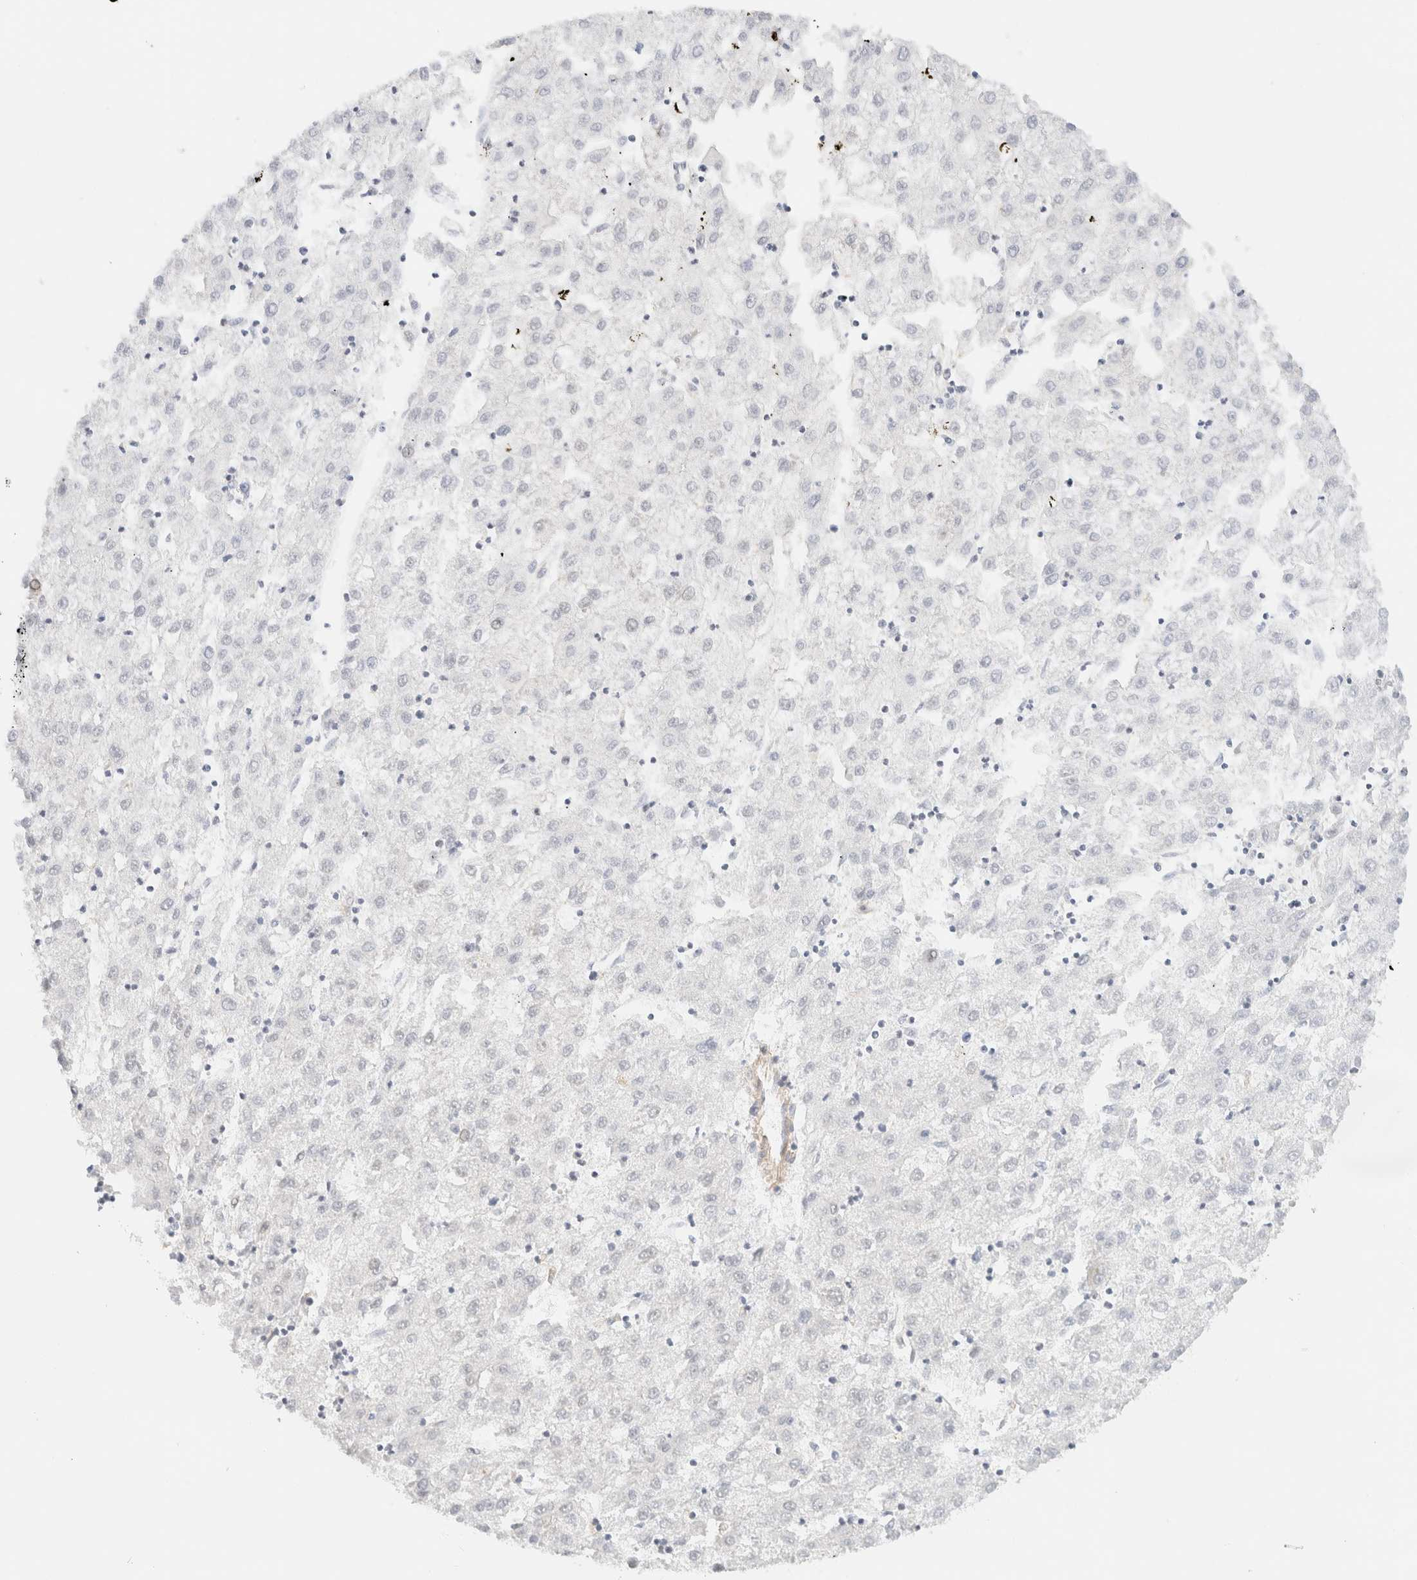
{"staining": {"intensity": "negative", "quantity": "none", "location": "none"}, "tissue": "liver cancer", "cell_type": "Tumor cells", "image_type": "cancer", "snomed": [{"axis": "morphology", "description": "Carcinoma, Hepatocellular, NOS"}, {"axis": "topography", "description": "Liver"}], "caption": "DAB immunohistochemical staining of hepatocellular carcinoma (liver) exhibits no significant staining in tumor cells.", "gene": "ARID5A", "patient": {"sex": "male", "age": 72}}